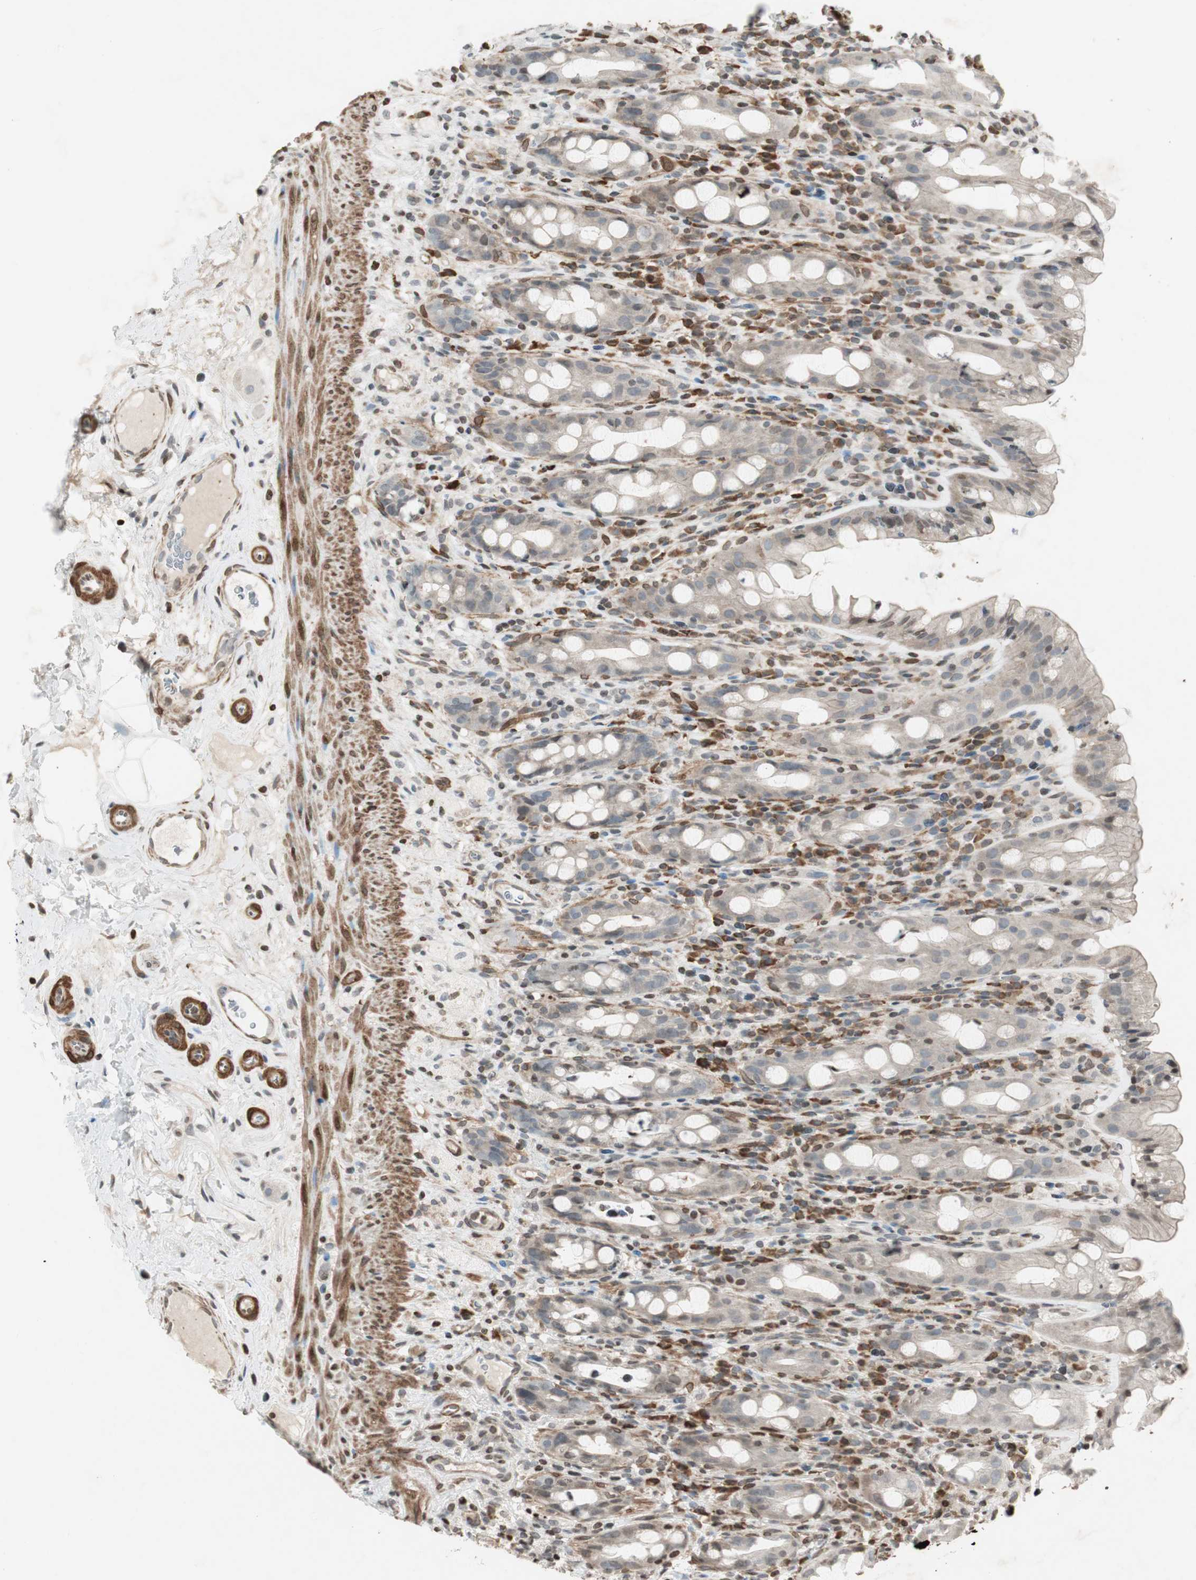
{"staining": {"intensity": "weak", "quantity": "25%-75%", "location": "cytoplasmic/membranous"}, "tissue": "rectum", "cell_type": "Glandular cells", "image_type": "normal", "snomed": [{"axis": "morphology", "description": "Normal tissue, NOS"}, {"axis": "topography", "description": "Rectum"}], "caption": "Glandular cells demonstrate low levels of weak cytoplasmic/membranous expression in approximately 25%-75% of cells in benign human rectum. The staining was performed using DAB (3,3'-diaminobenzidine) to visualize the protein expression in brown, while the nuclei were stained in blue with hematoxylin (Magnification: 20x).", "gene": "PRKG1", "patient": {"sex": "male", "age": 44}}